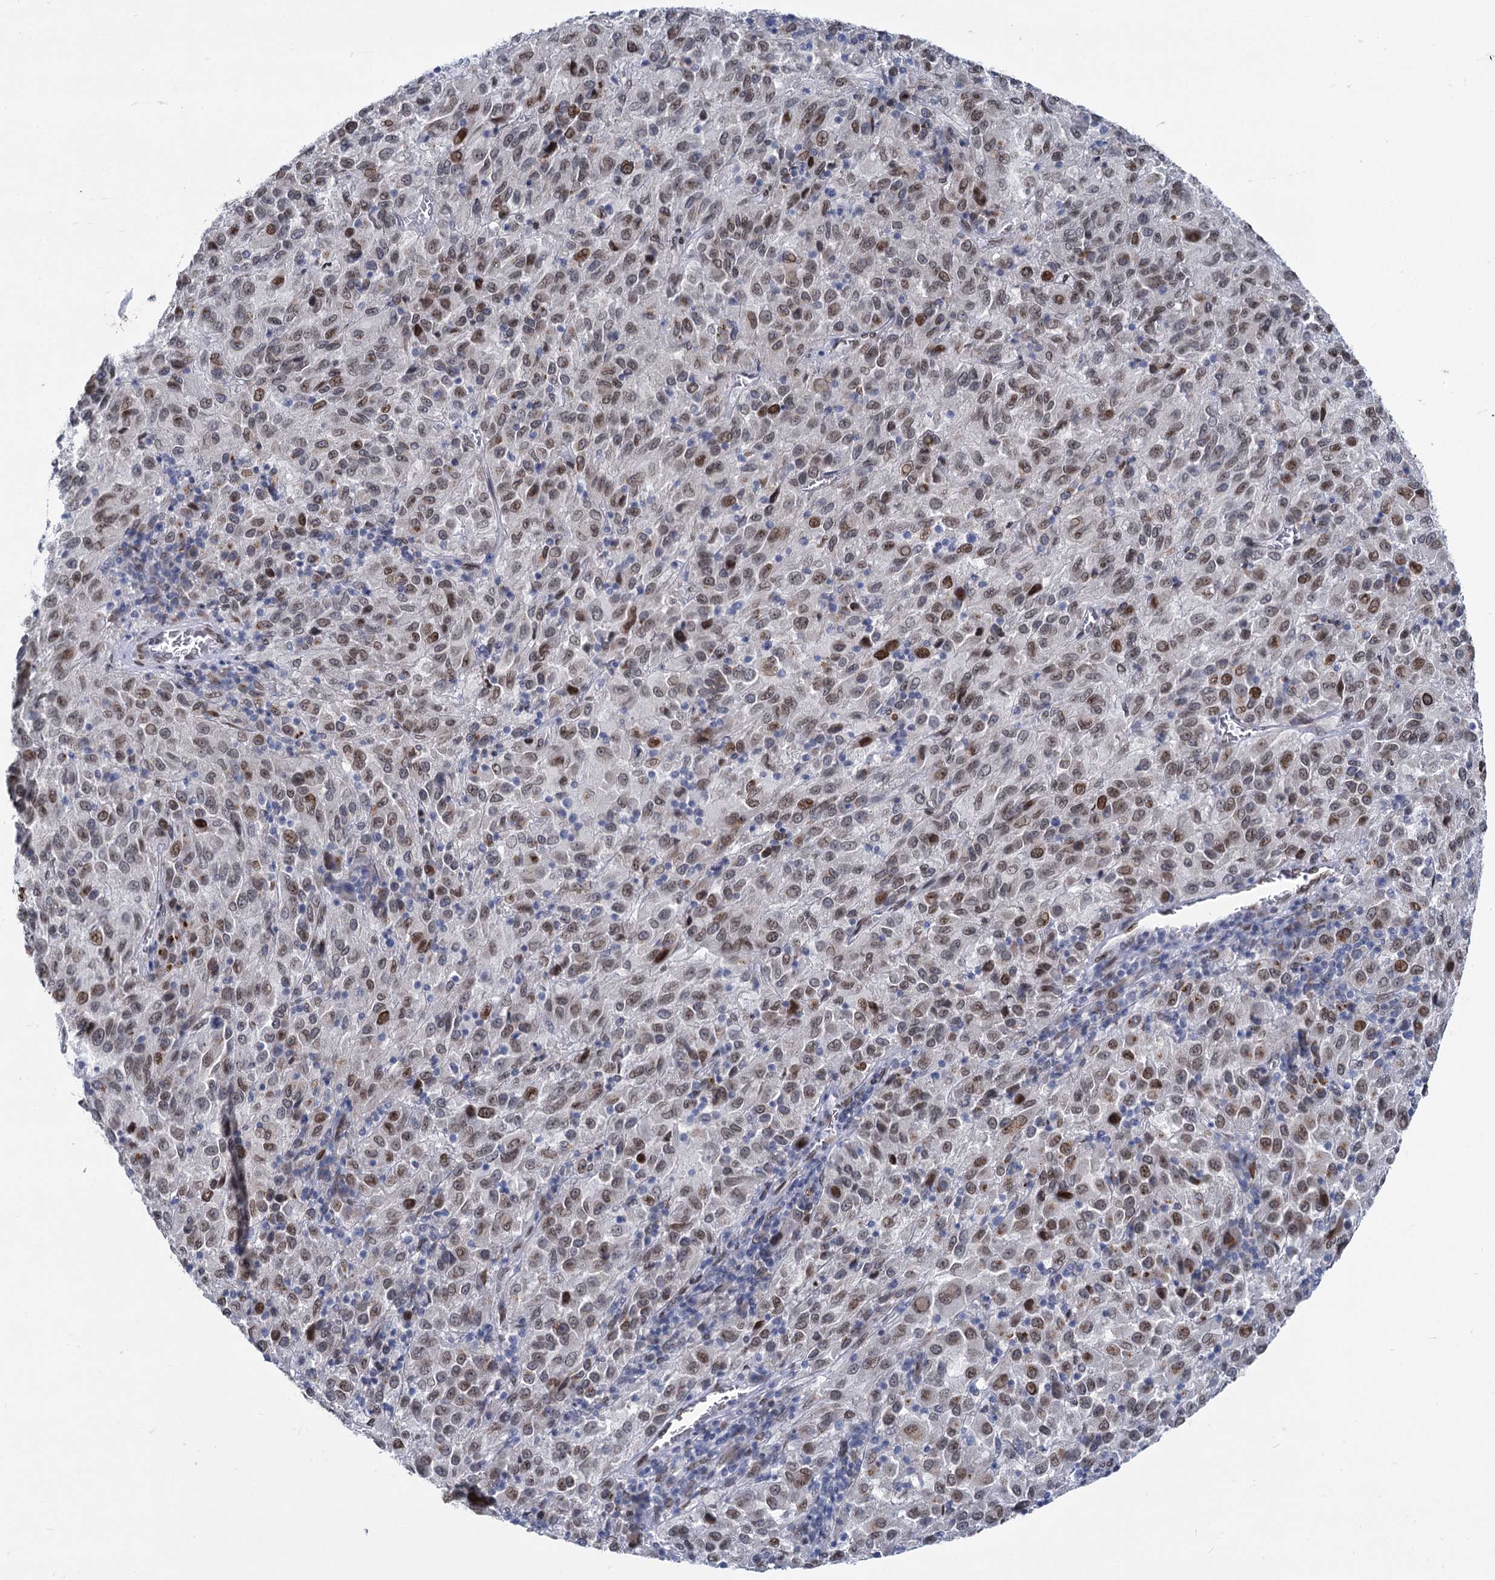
{"staining": {"intensity": "moderate", "quantity": "25%-75%", "location": "nuclear"}, "tissue": "melanoma", "cell_type": "Tumor cells", "image_type": "cancer", "snomed": [{"axis": "morphology", "description": "Malignant melanoma, Metastatic site"}, {"axis": "topography", "description": "Lung"}], "caption": "Malignant melanoma (metastatic site) stained for a protein shows moderate nuclear positivity in tumor cells. Nuclei are stained in blue.", "gene": "PRSS35", "patient": {"sex": "male", "age": 64}}